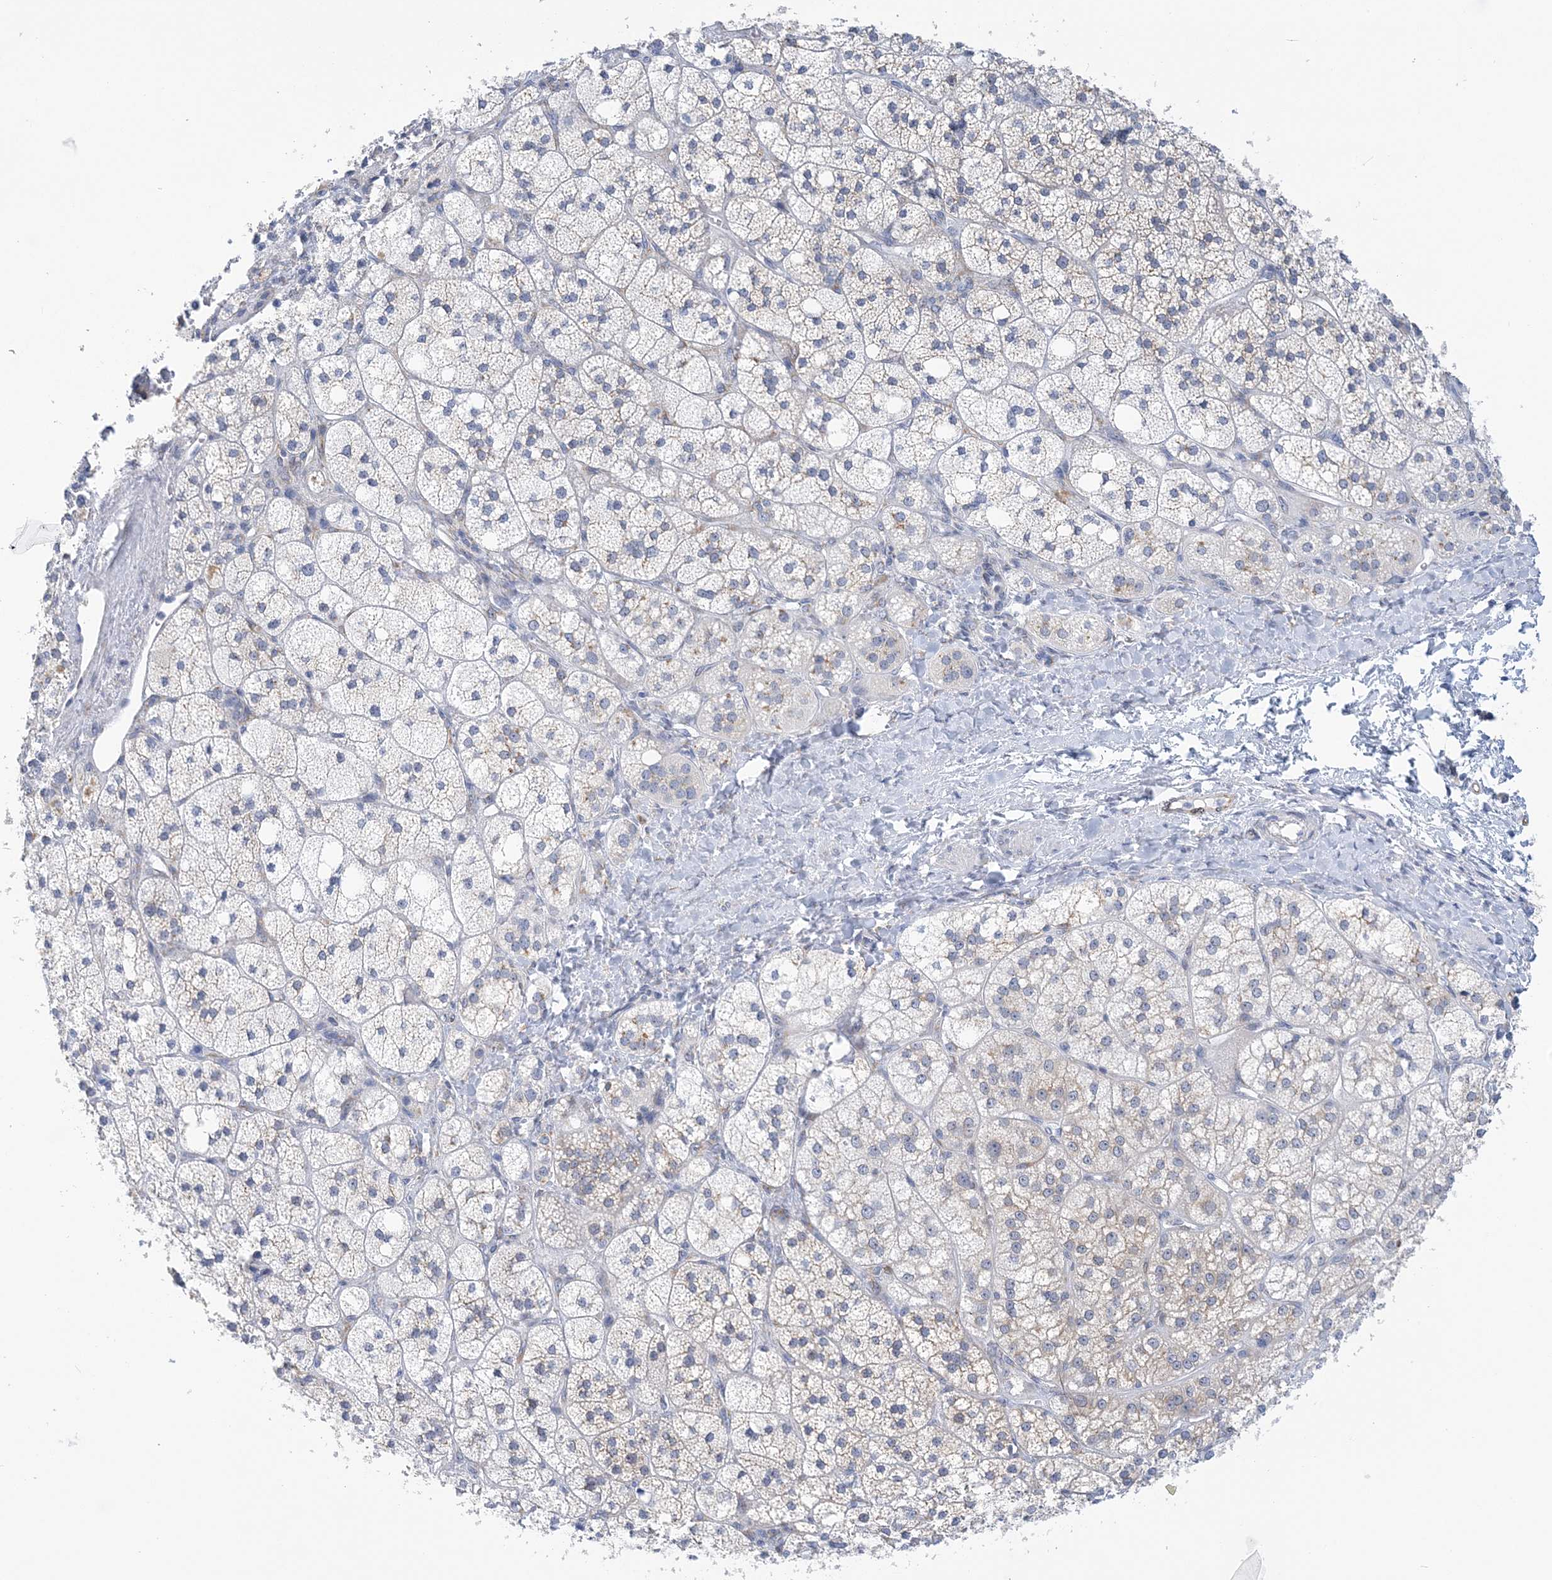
{"staining": {"intensity": "weak", "quantity": "<25%", "location": "cytoplasmic/membranous"}, "tissue": "adrenal gland", "cell_type": "Glandular cells", "image_type": "normal", "snomed": [{"axis": "morphology", "description": "Normal tissue, NOS"}, {"axis": "topography", "description": "Adrenal gland"}], "caption": "Protein analysis of normal adrenal gland demonstrates no significant positivity in glandular cells.", "gene": "PLEKHG4B", "patient": {"sex": "male", "age": 61}}